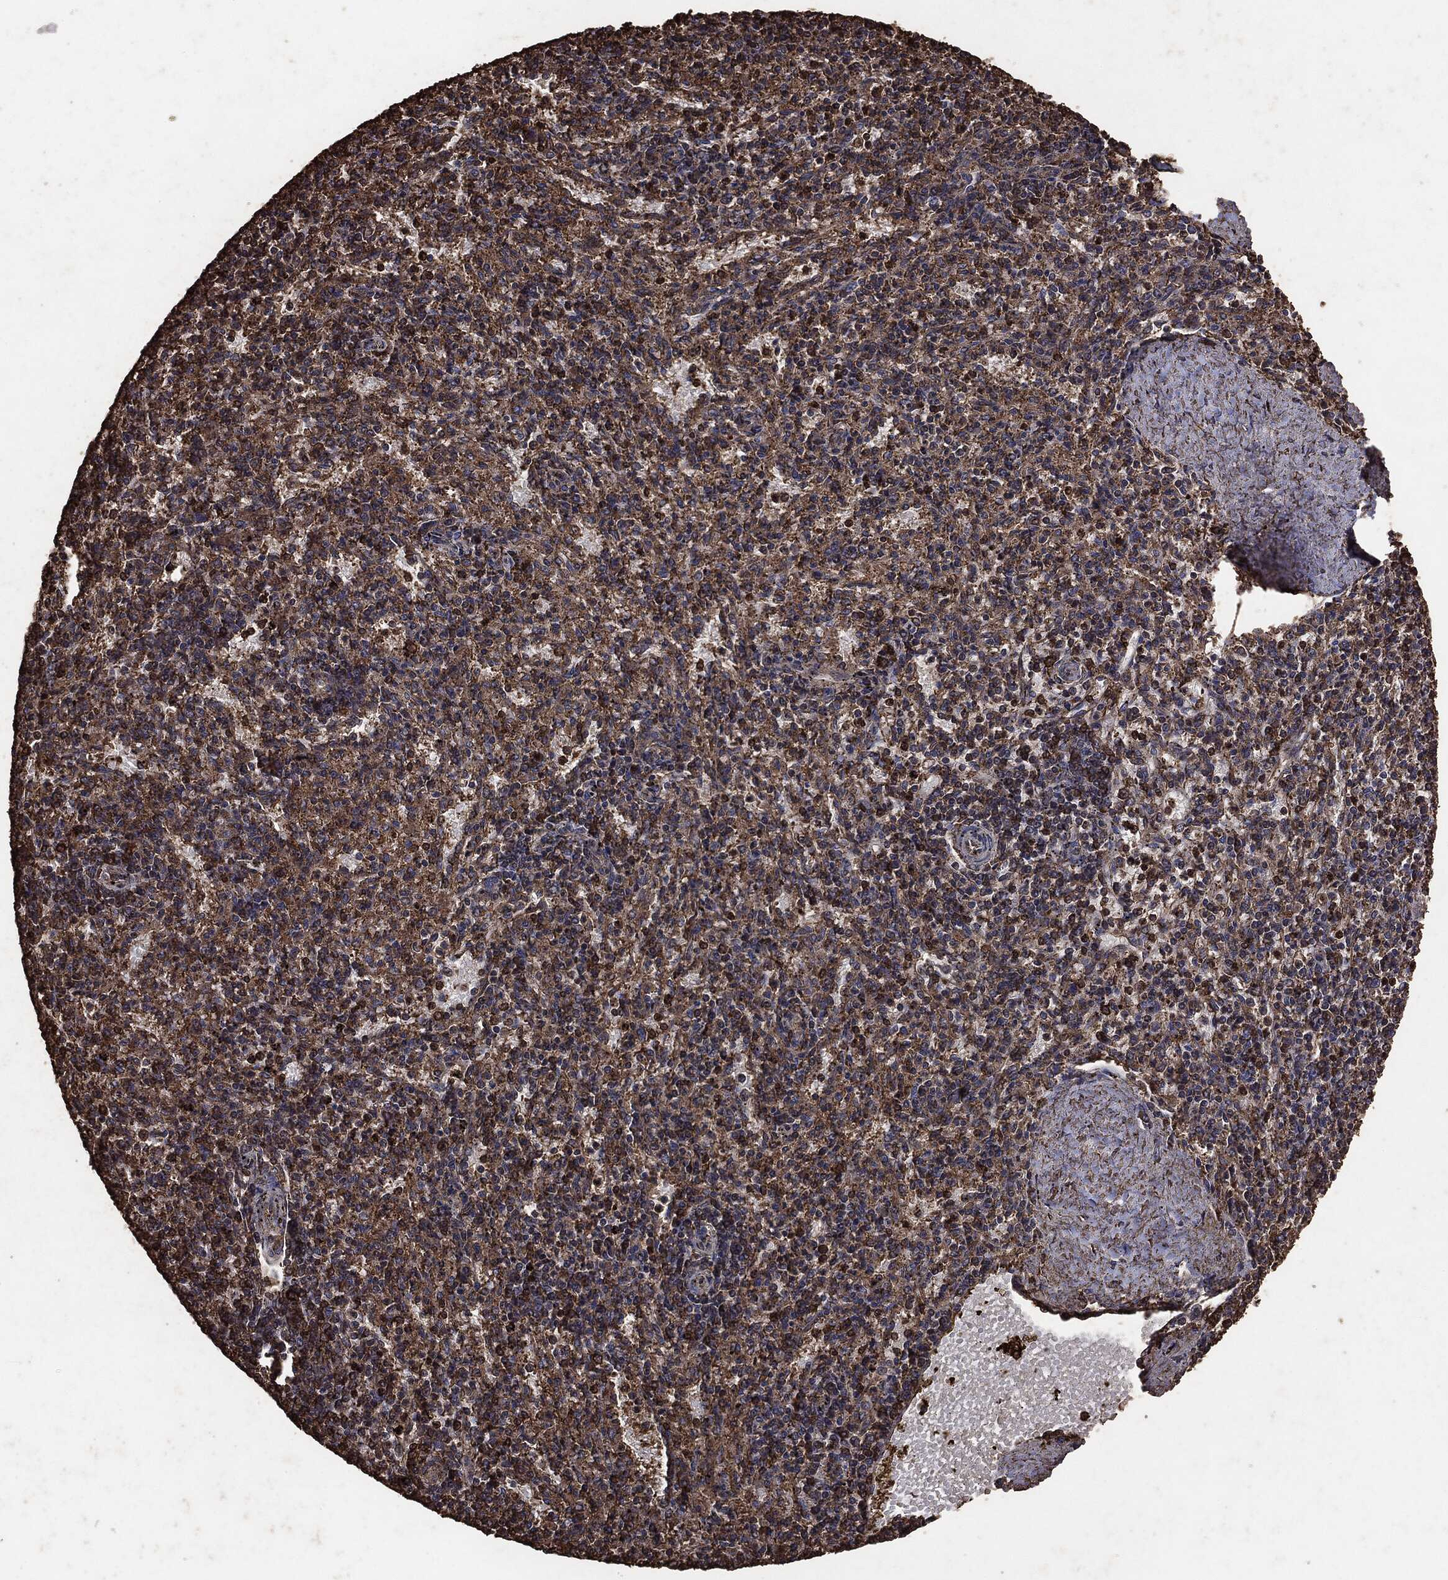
{"staining": {"intensity": "moderate", "quantity": ">75%", "location": "cytoplasmic/membranous"}, "tissue": "spleen", "cell_type": "Cells in red pulp", "image_type": "normal", "snomed": [{"axis": "morphology", "description": "Normal tissue, NOS"}, {"axis": "topography", "description": "Spleen"}], "caption": "Immunohistochemistry (DAB) staining of unremarkable spleen shows moderate cytoplasmic/membranous protein expression in about >75% of cells in red pulp. (DAB (3,3'-diaminobenzidine) IHC with brightfield microscopy, high magnification).", "gene": "MTOR", "patient": {"sex": "female", "age": 37}}